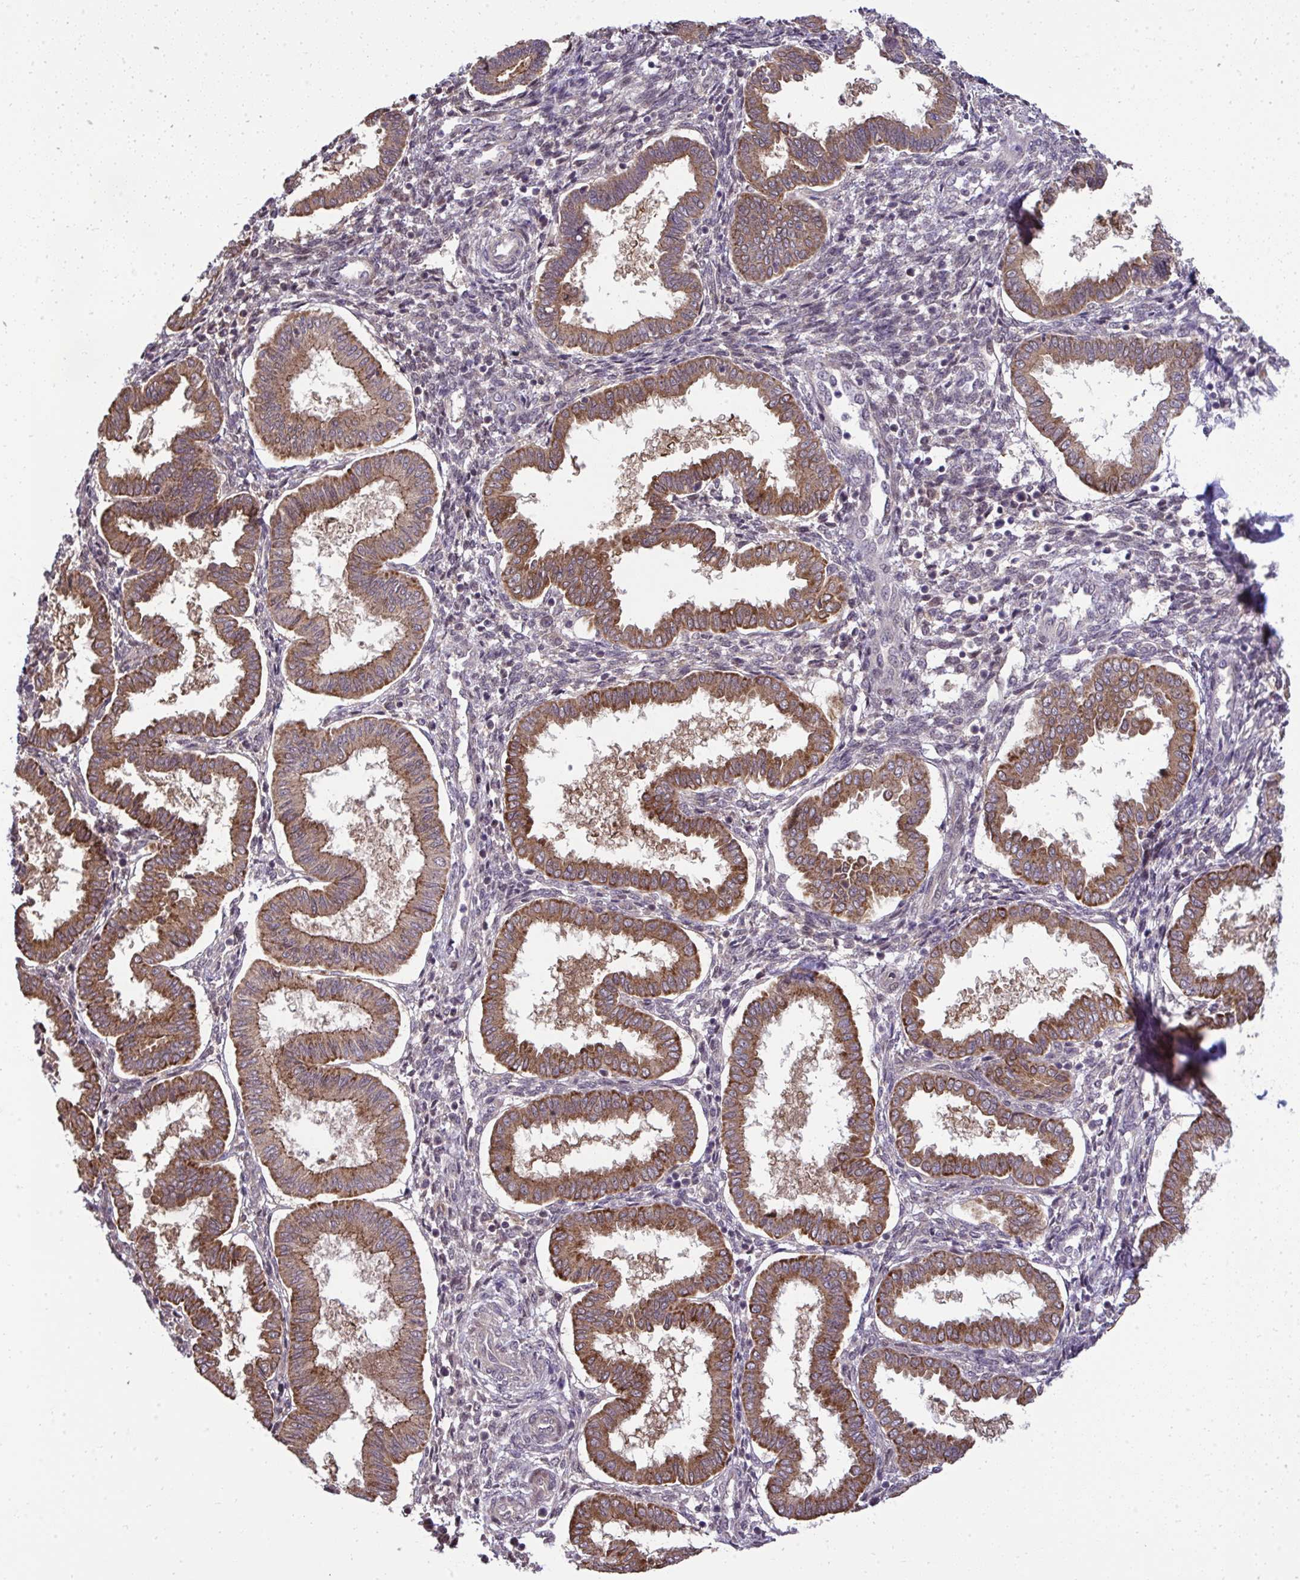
{"staining": {"intensity": "moderate", "quantity": "25%-75%", "location": "cytoplasmic/membranous"}, "tissue": "endometrium", "cell_type": "Cells in endometrial stroma", "image_type": "normal", "snomed": [{"axis": "morphology", "description": "Normal tissue, NOS"}, {"axis": "topography", "description": "Endometrium"}], "caption": "Benign endometrium reveals moderate cytoplasmic/membranous positivity in approximately 25%-75% of cells in endometrial stroma, visualized by immunohistochemistry.", "gene": "RDH14", "patient": {"sex": "female", "age": 24}}